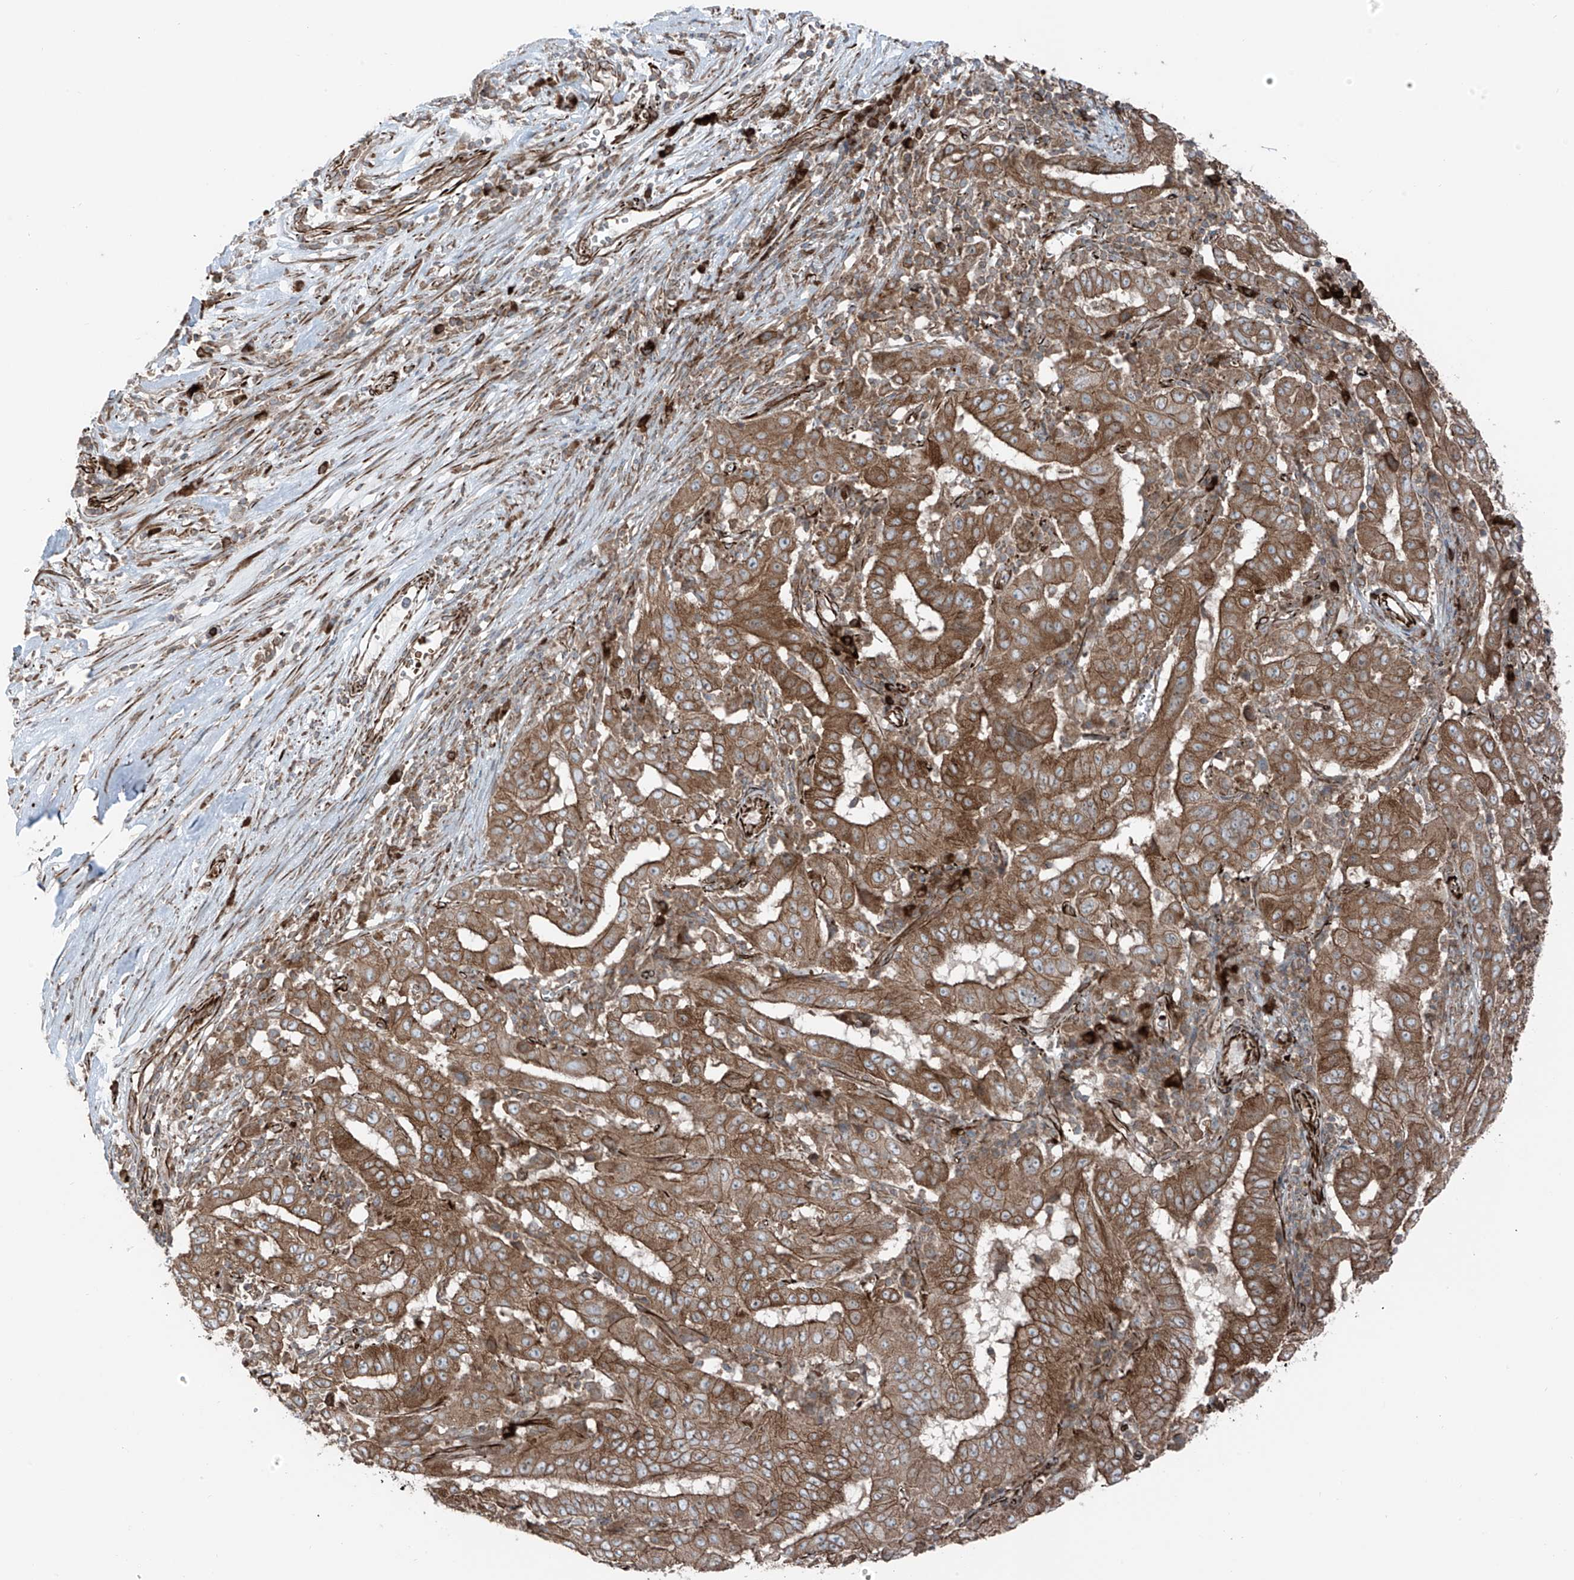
{"staining": {"intensity": "moderate", "quantity": ">75%", "location": "cytoplasmic/membranous"}, "tissue": "pancreatic cancer", "cell_type": "Tumor cells", "image_type": "cancer", "snomed": [{"axis": "morphology", "description": "Adenocarcinoma, NOS"}, {"axis": "topography", "description": "Pancreas"}], "caption": "There is medium levels of moderate cytoplasmic/membranous staining in tumor cells of adenocarcinoma (pancreatic), as demonstrated by immunohistochemical staining (brown color).", "gene": "ERLEC1", "patient": {"sex": "male", "age": 63}}